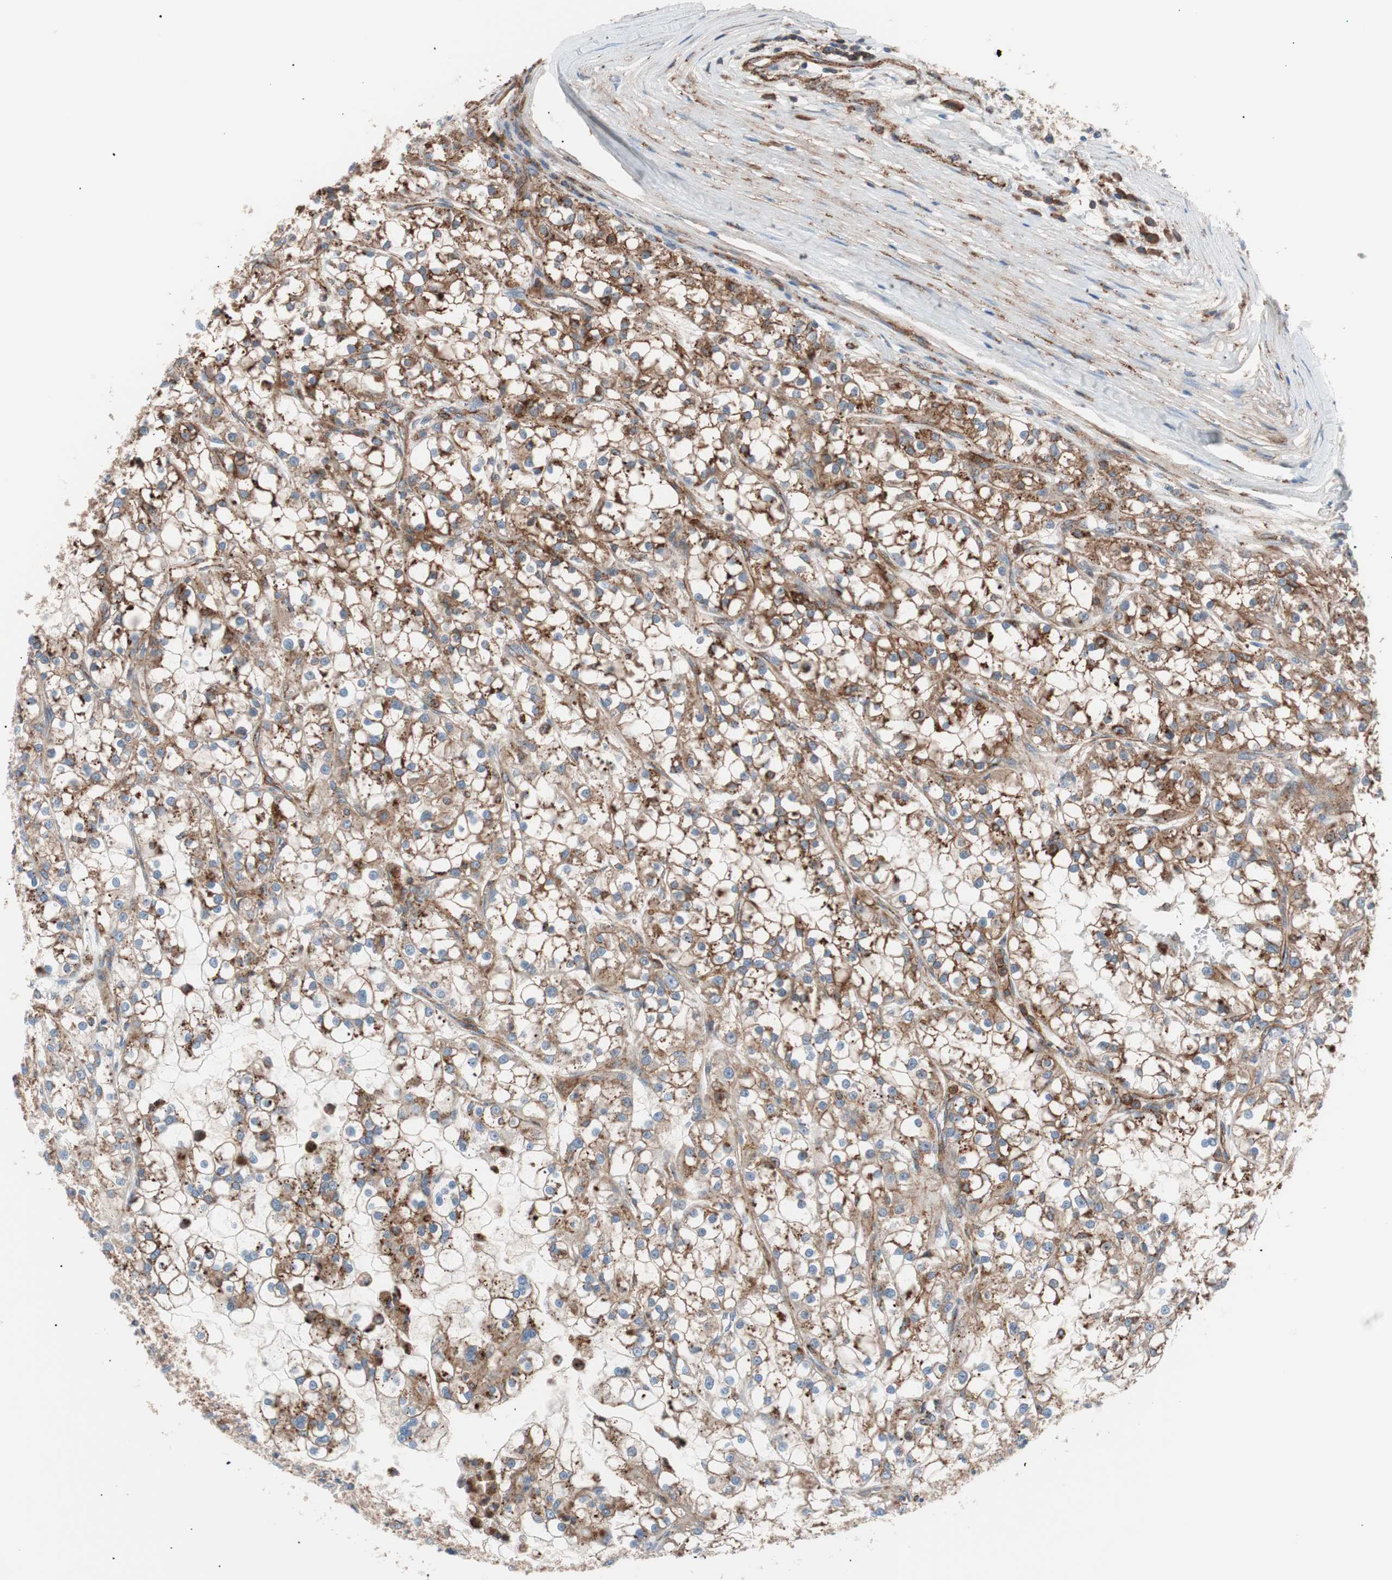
{"staining": {"intensity": "moderate", "quantity": ">75%", "location": "cytoplasmic/membranous"}, "tissue": "renal cancer", "cell_type": "Tumor cells", "image_type": "cancer", "snomed": [{"axis": "morphology", "description": "Adenocarcinoma, NOS"}, {"axis": "topography", "description": "Kidney"}], "caption": "Human renal cancer (adenocarcinoma) stained with a brown dye demonstrates moderate cytoplasmic/membranous positive staining in approximately >75% of tumor cells.", "gene": "FLOT2", "patient": {"sex": "female", "age": 52}}